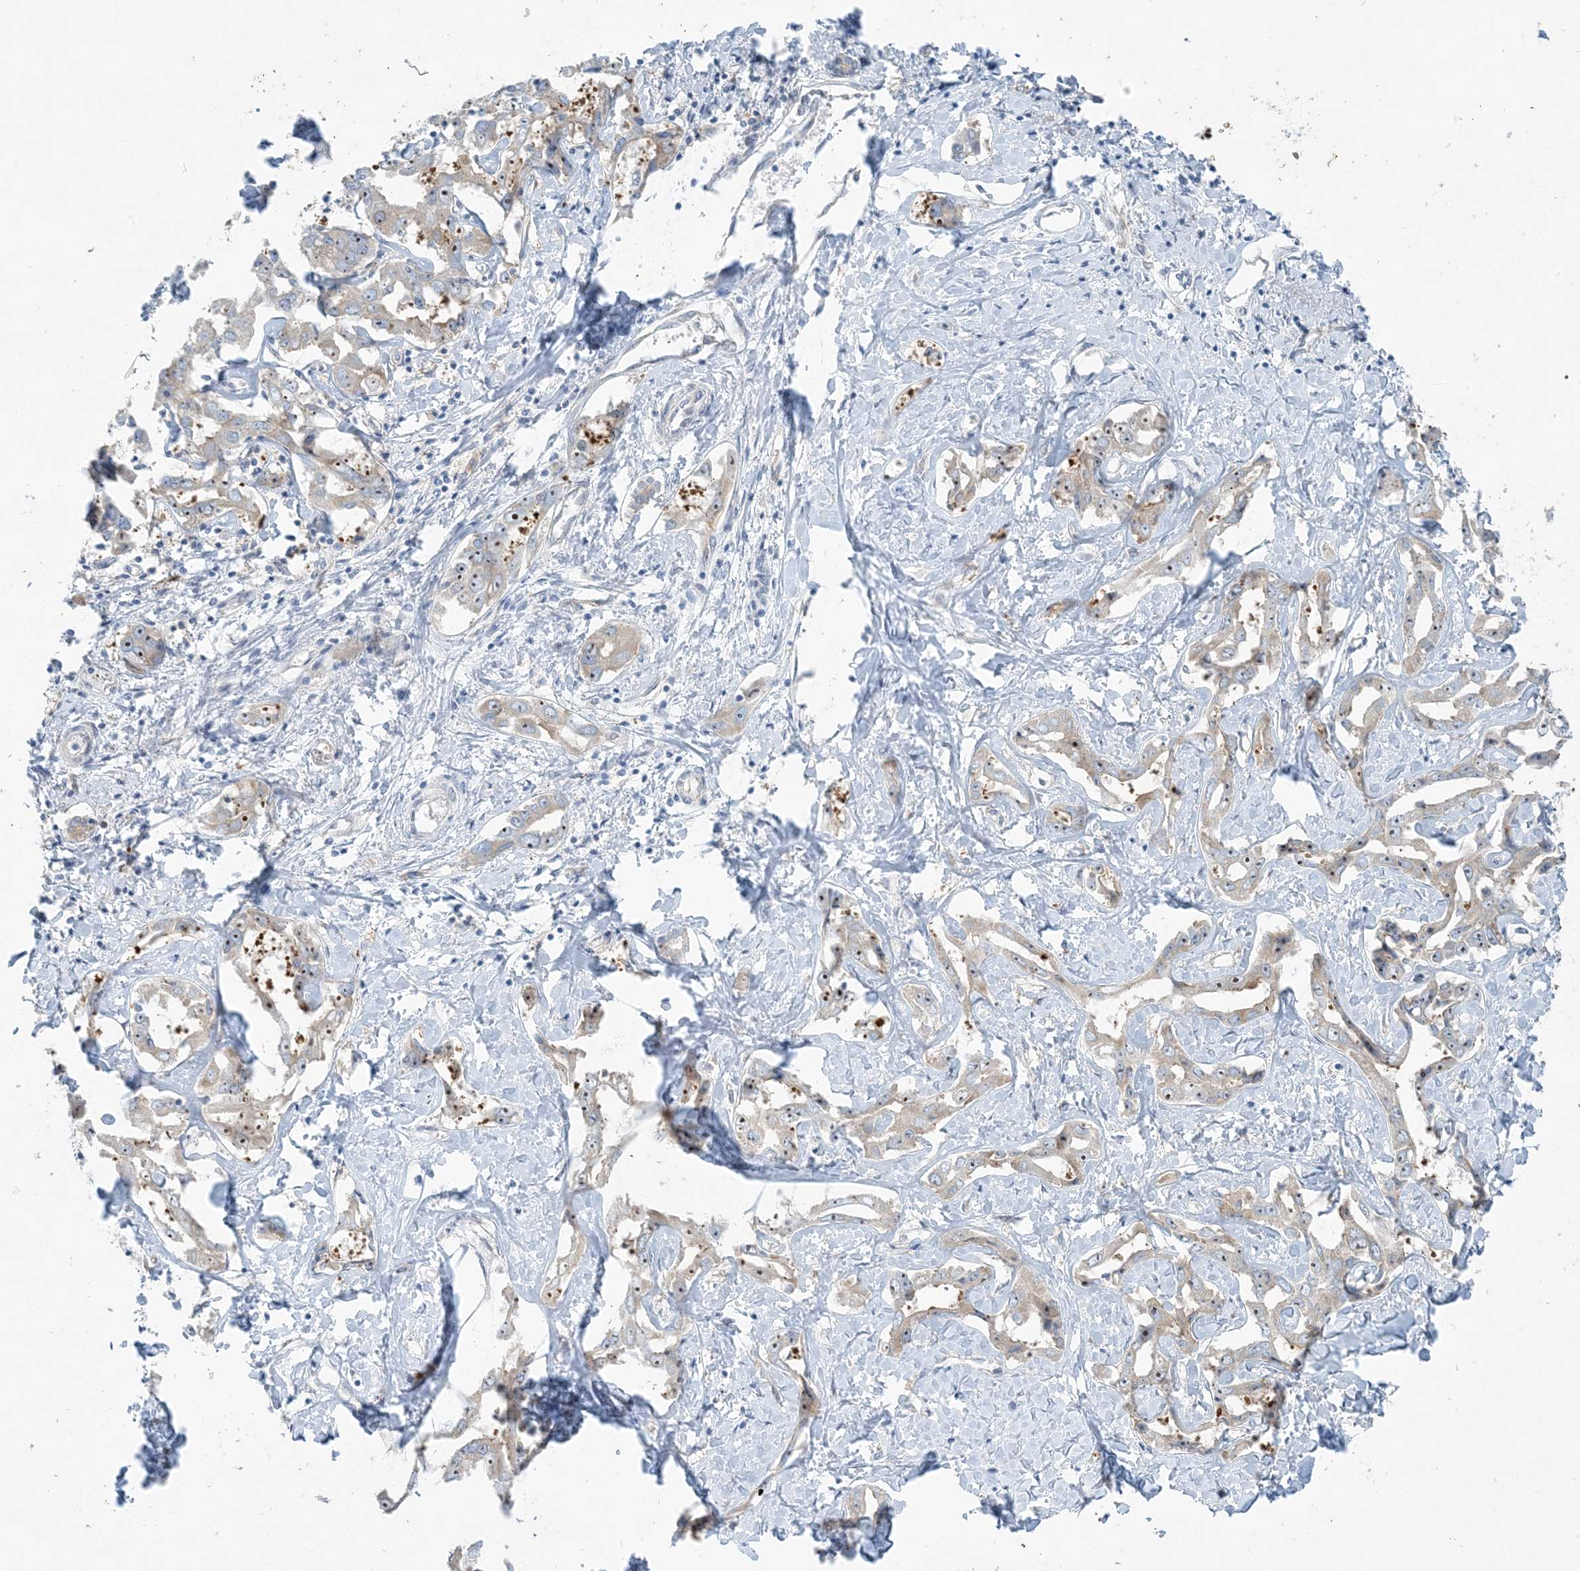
{"staining": {"intensity": "weak", "quantity": "25%-75%", "location": "cytoplasmic/membranous"}, "tissue": "liver cancer", "cell_type": "Tumor cells", "image_type": "cancer", "snomed": [{"axis": "morphology", "description": "Cholangiocarcinoma"}, {"axis": "topography", "description": "Liver"}], "caption": "Liver cancer stained with a protein marker reveals weak staining in tumor cells.", "gene": "SCN3A", "patient": {"sex": "male", "age": 59}}